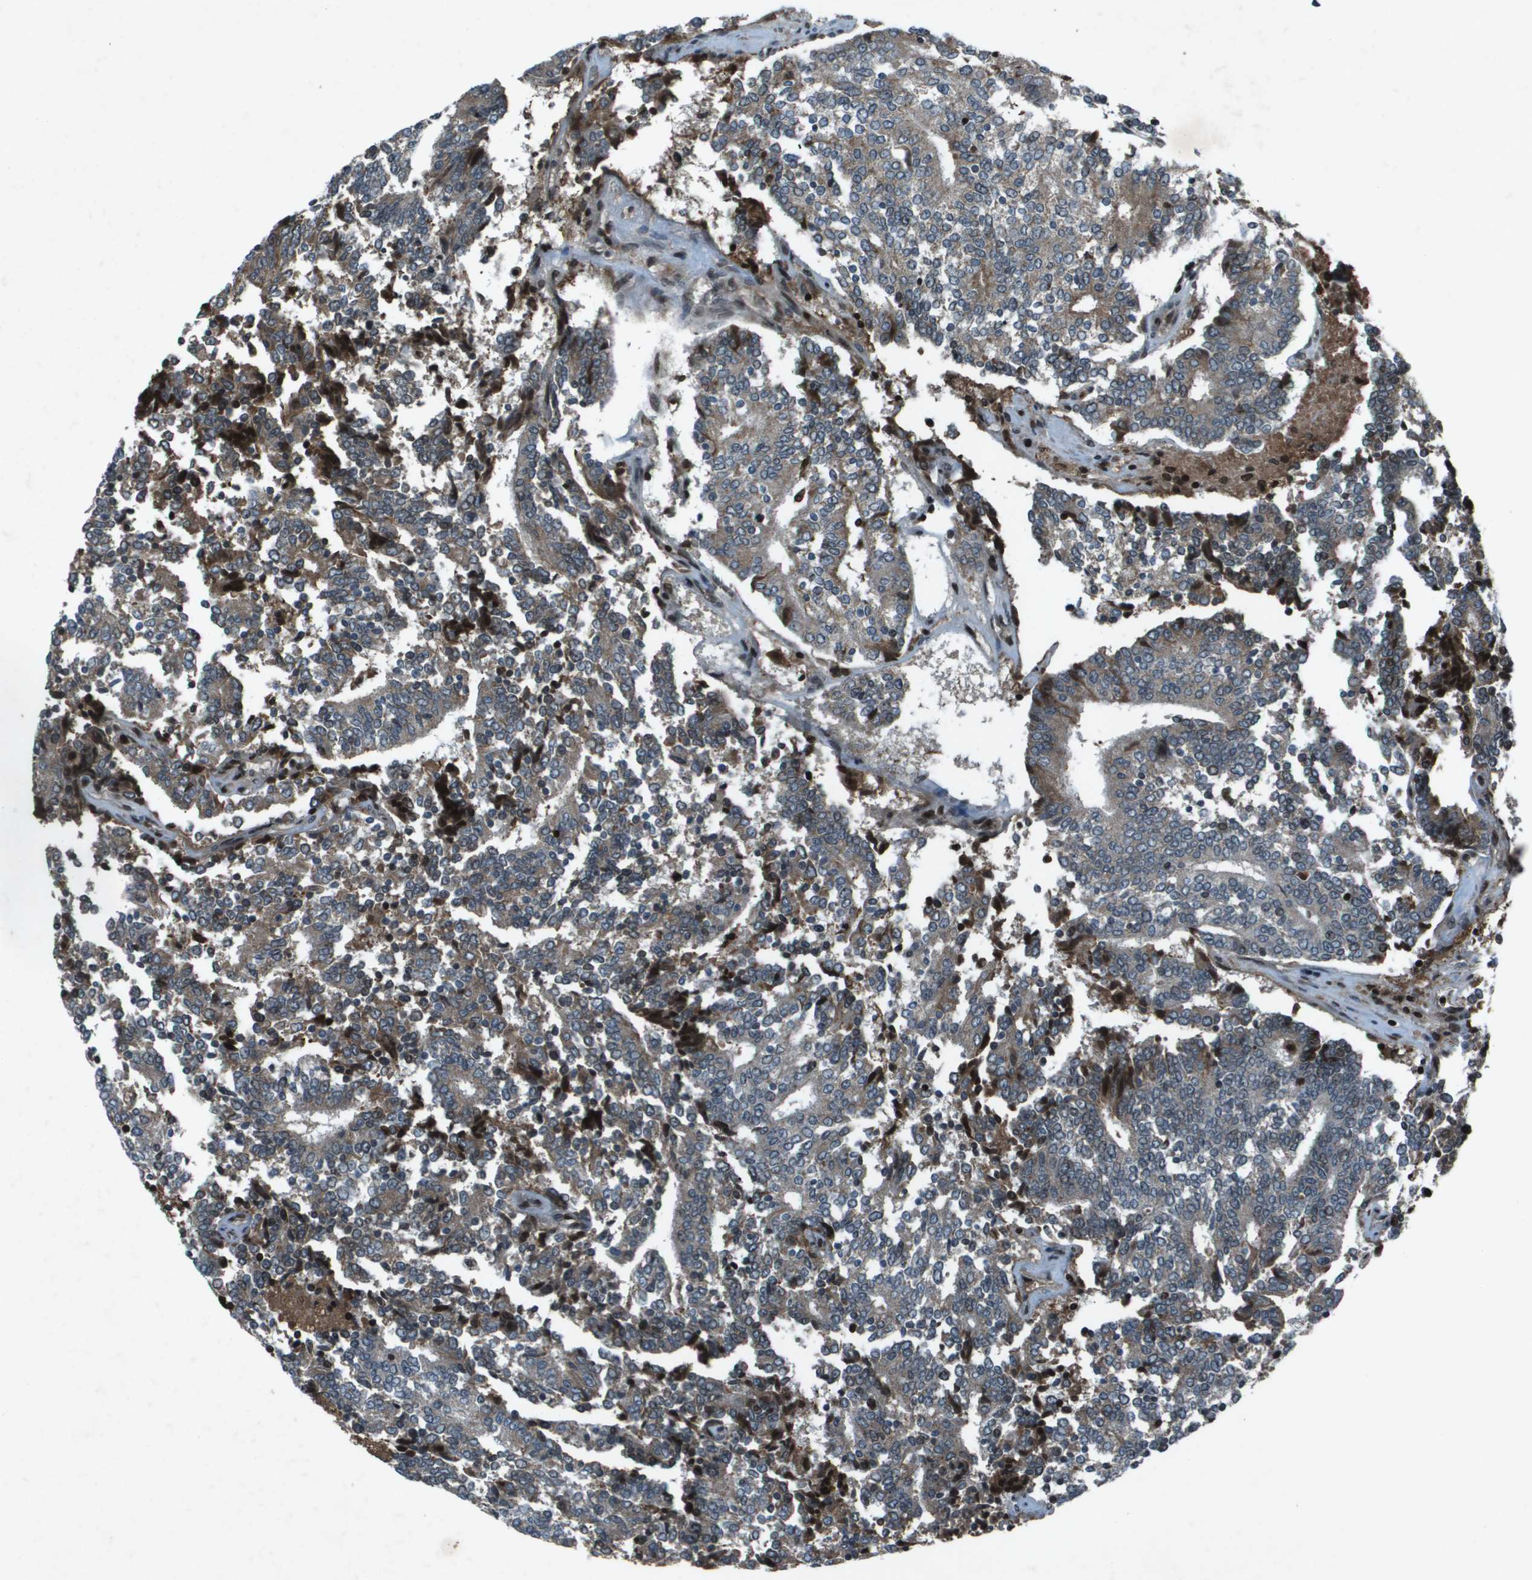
{"staining": {"intensity": "weak", "quantity": "<25%", "location": "cytoplasmic/membranous"}, "tissue": "prostate cancer", "cell_type": "Tumor cells", "image_type": "cancer", "snomed": [{"axis": "morphology", "description": "Normal tissue, NOS"}, {"axis": "morphology", "description": "Adenocarcinoma, High grade"}, {"axis": "topography", "description": "Prostate"}, {"axis": "topography", "description": "Seminal veicle"}], "caption": "This is an IHC image of prostate cancer (adenocarcinoma (high-grade)). There is no staining in tumor cells.", "gene": "CXCL12", "patient": {"sex": "male", "age": 55}}